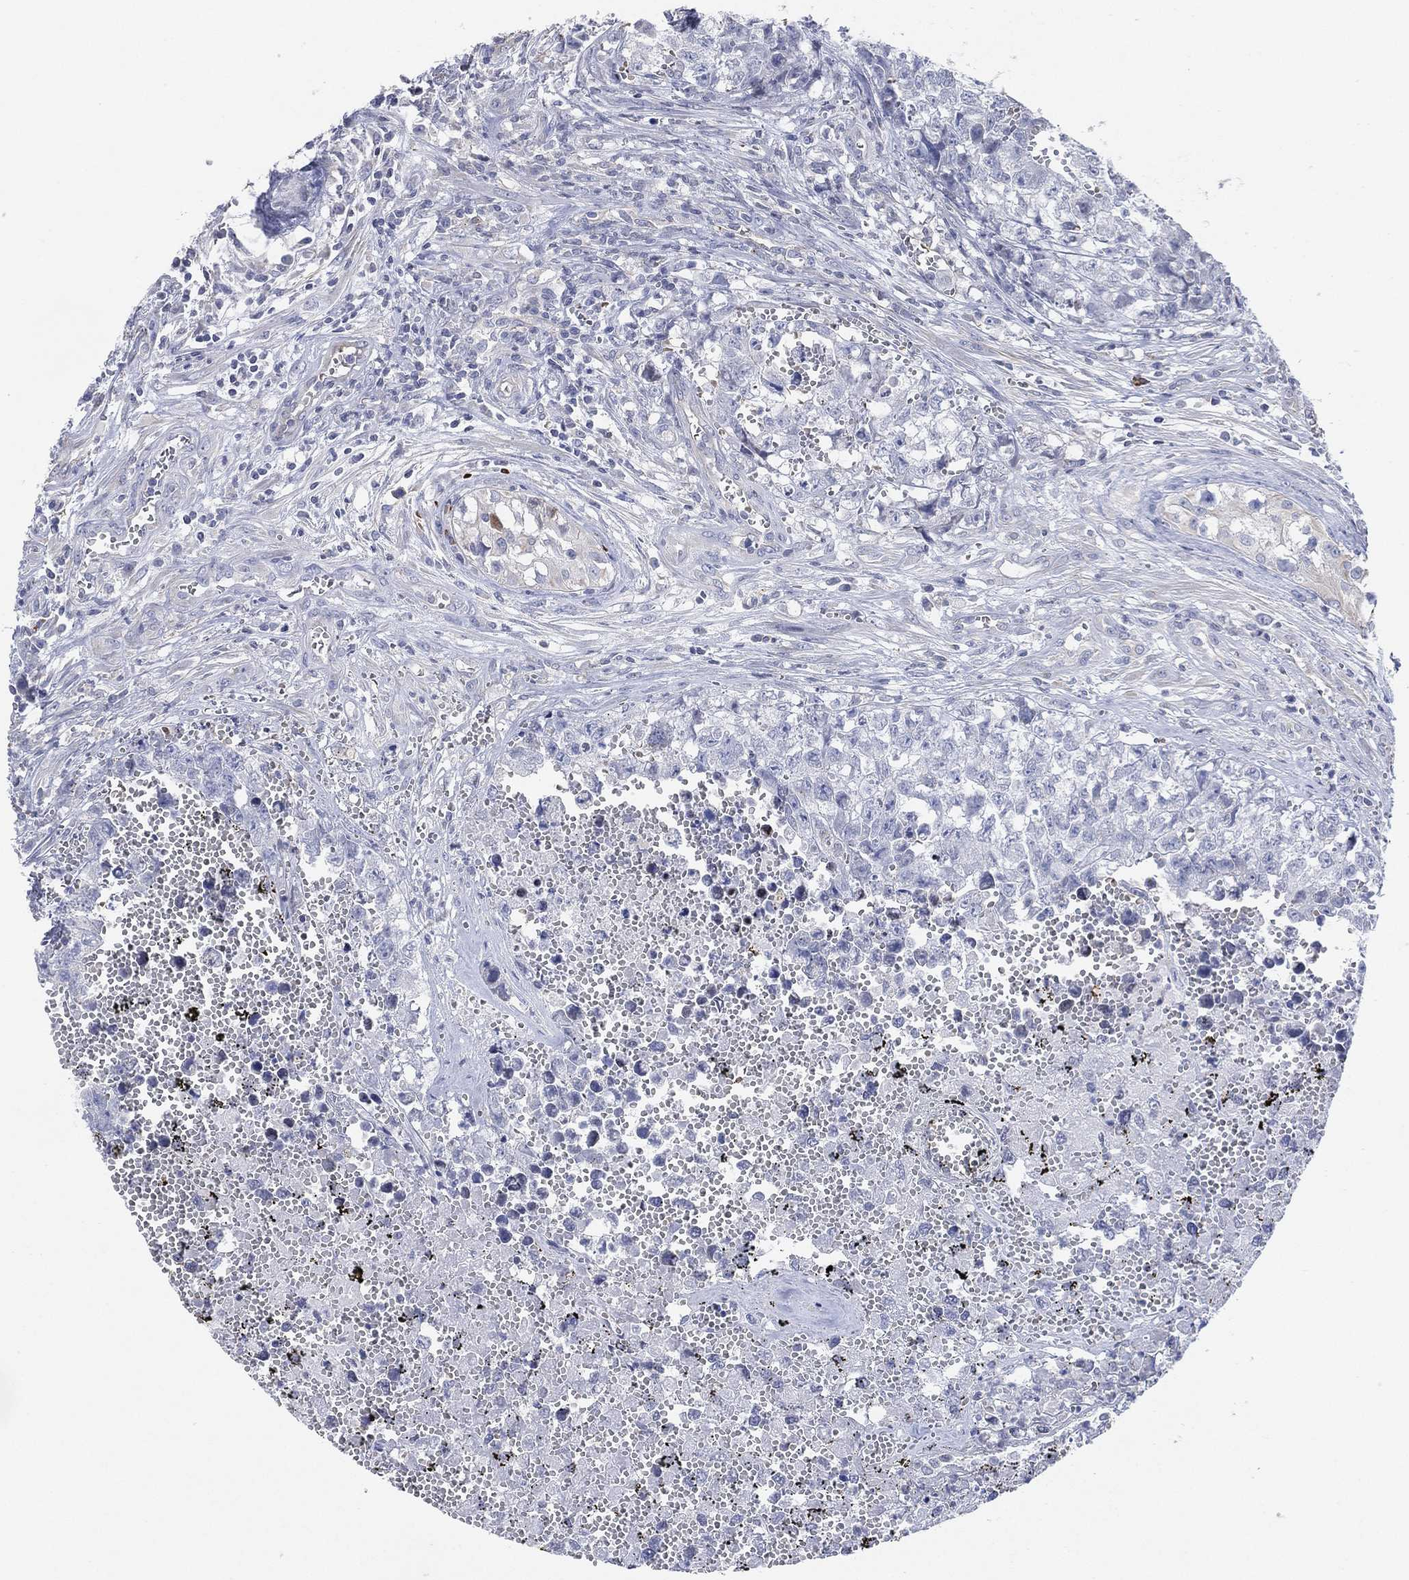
{"staining": {"intensity": "negative", "quantity": "none", "location": "none"}, "tissue": "testis cancer", "cell_type": "Tumor cells", "image_type": "cancer", "snomed": [{"axis": "morphology", "description": "Seminoma, NOS"}, {"axis": "morphology", "description": "Carcinoma, Embryonal, NOS"}, {"axis": "topography", "description": "Testis"}], "caption": "Tumor cells are negative for protein expression in human testis cancer.", "gene": "CFTR", "patient": {"sex": "male", "age": 22}}